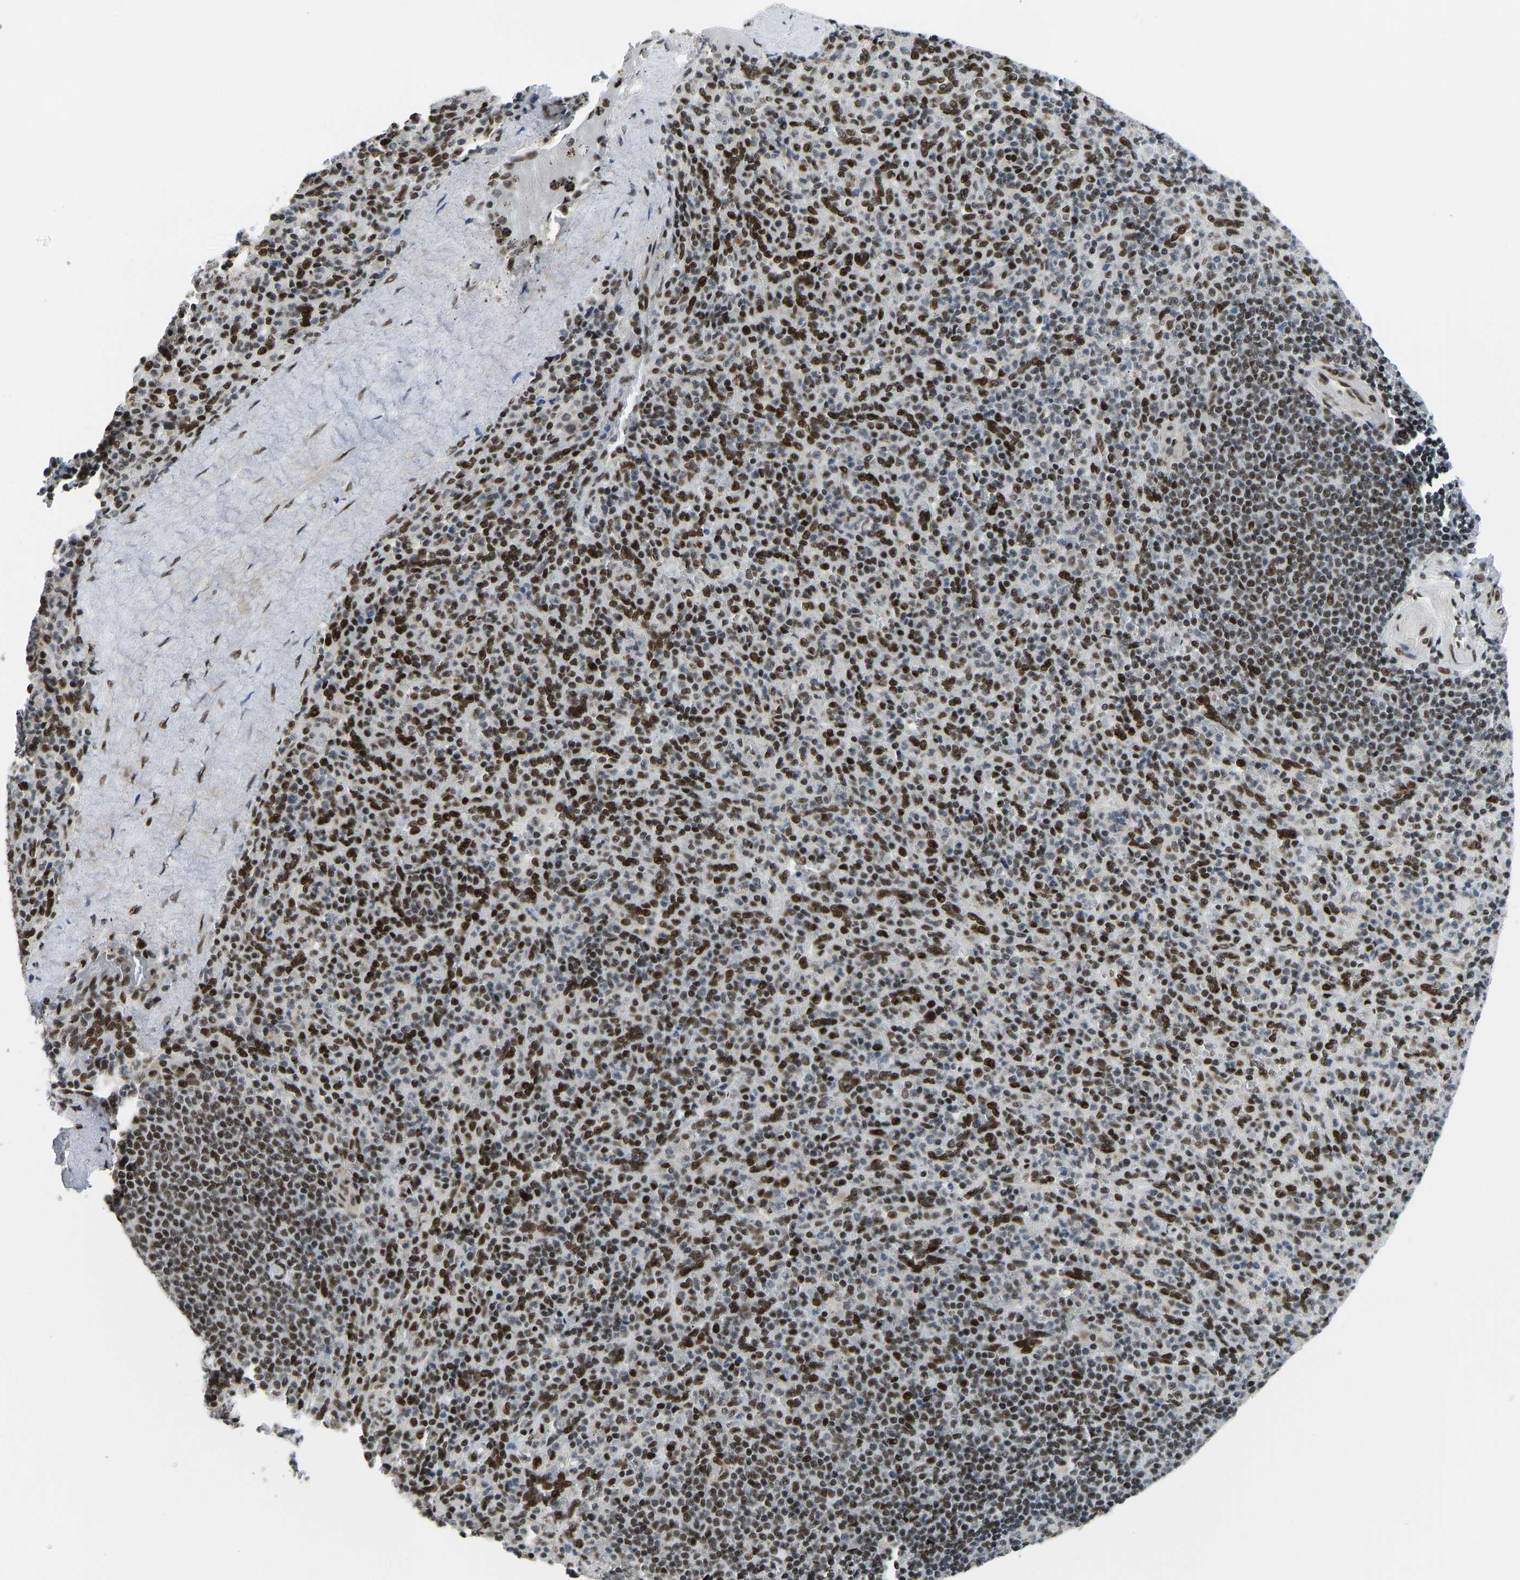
{"staining": {"intensity": "strong", "quantity": "25%-75%", "location": "nuclear"}, "tissue": "spleen", "cell_type": "Cells in red pulp", "image_type": "normal", "snomed": [{"axis": "morphology", "description": "Normal tissue, NOS"}, {"axis": "topography", "description": "Spleen"}], "caption": "Human spleen stained with a brown dye exhibits strong nuclear positive expression in approximately 25%-75% of cells in red pulp.", "gene": "FOXK1", "patient": {"sex": "male", "age": 36}}